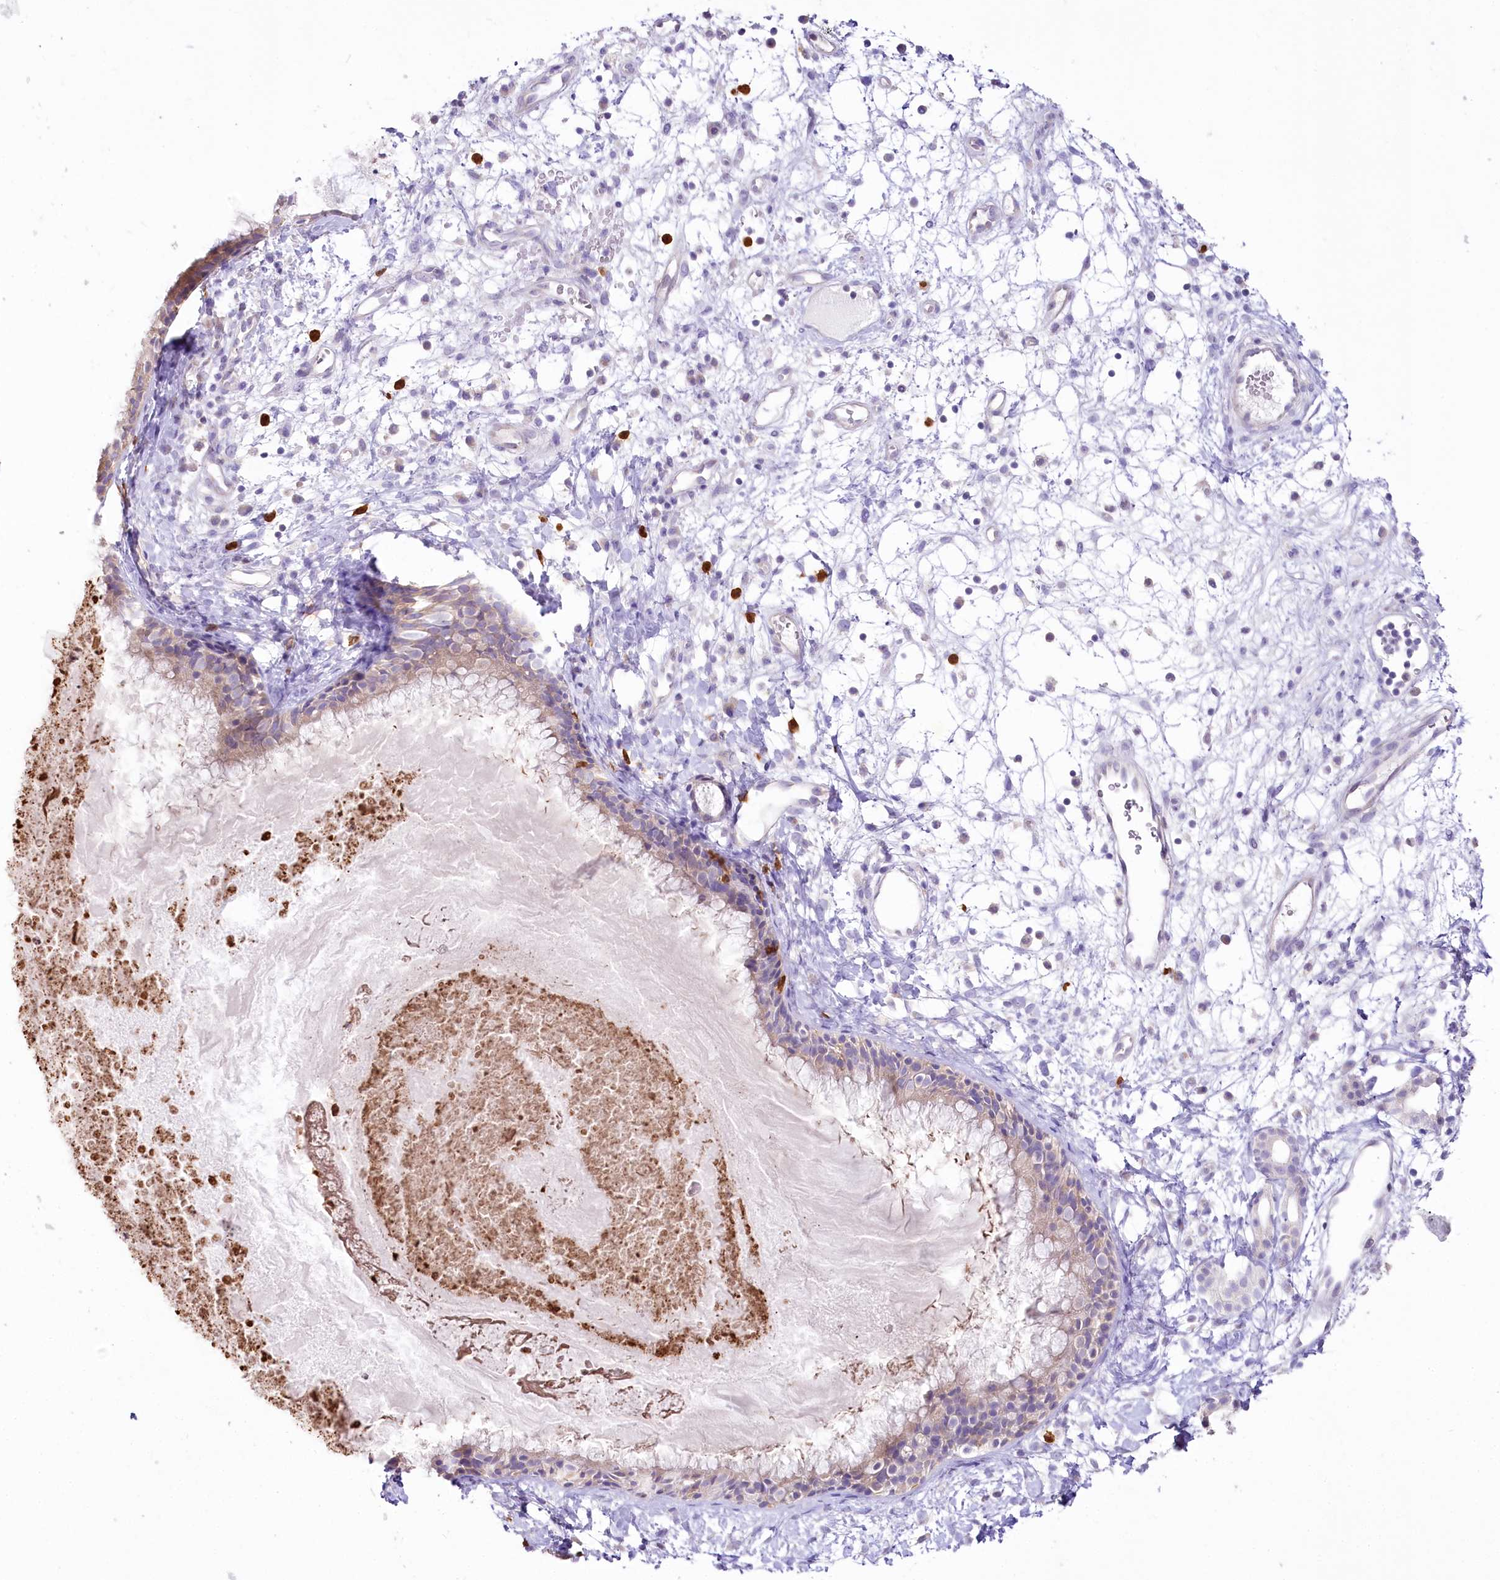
{"staining": {"intensity": "moderate", "quantity": "<25%", "location": "cytoplasmic/membranous"}, "tissue": "nasopharynx", "cell_type": "Respiratory epithelial cells", "image_type": "normal", "snomed": [{"axis": "morphology", "description": "Normal tissue, NOS"}, {"axis": "topography", "description": "Nasopharynx"}], "caption": "The micrograph shows staining of unremarkable nasopharynx, revealing moderate cytoplasmic/membranous protein staining (brown color) within respiratory epithelial cells. (Stains: DAB in brown, nuclei in blue, Microscopy: brightfield microscopy at high magnification).", "gene": "DPYD", "patient": {"sex": "male", "age": 22}}